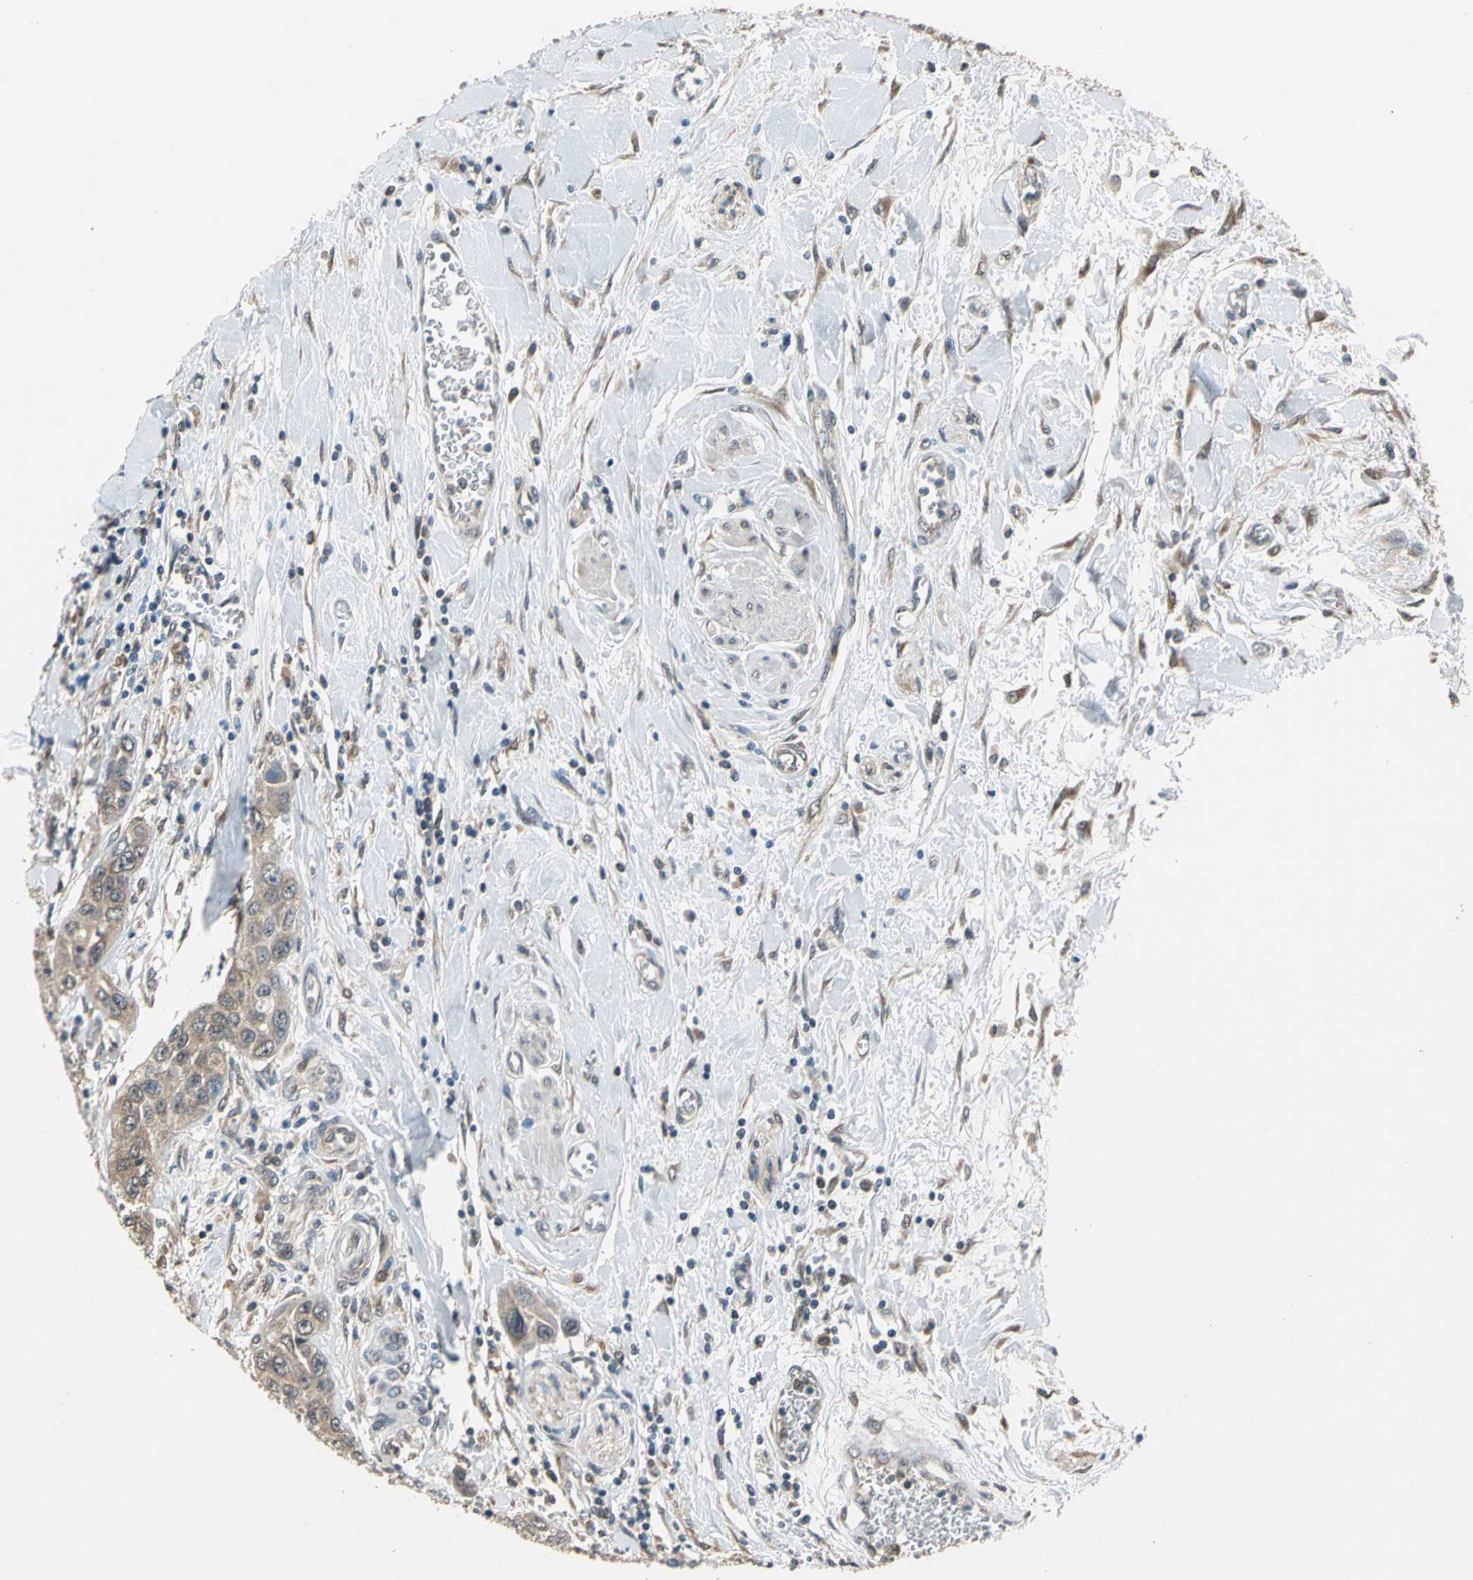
{"staining": {"intensity": "moderate", "quantity": ">75%", "location": "cytoplasmic/membranous"}, "tissue": "pancreatic cancer", "cell_type": "Tumor cells", "image_type": "cancer", "snomed": [{"axis": "morphology", "description": "Adenocarcinoma, NOS"}, {"axis": "topography", "description": "Pancreas"}], "caption": "IHC (DAB (3,3'-diaminobenzidine)) staining of human pancreatic cancer (adenocarcinoma) shows moderate cytoplasmic/membranous protein expression in about >75% of tumor cells. Nuclei are stained in blue.", "gene": "NFKBIE", "patient": {"sex": "female", "age": 70}}